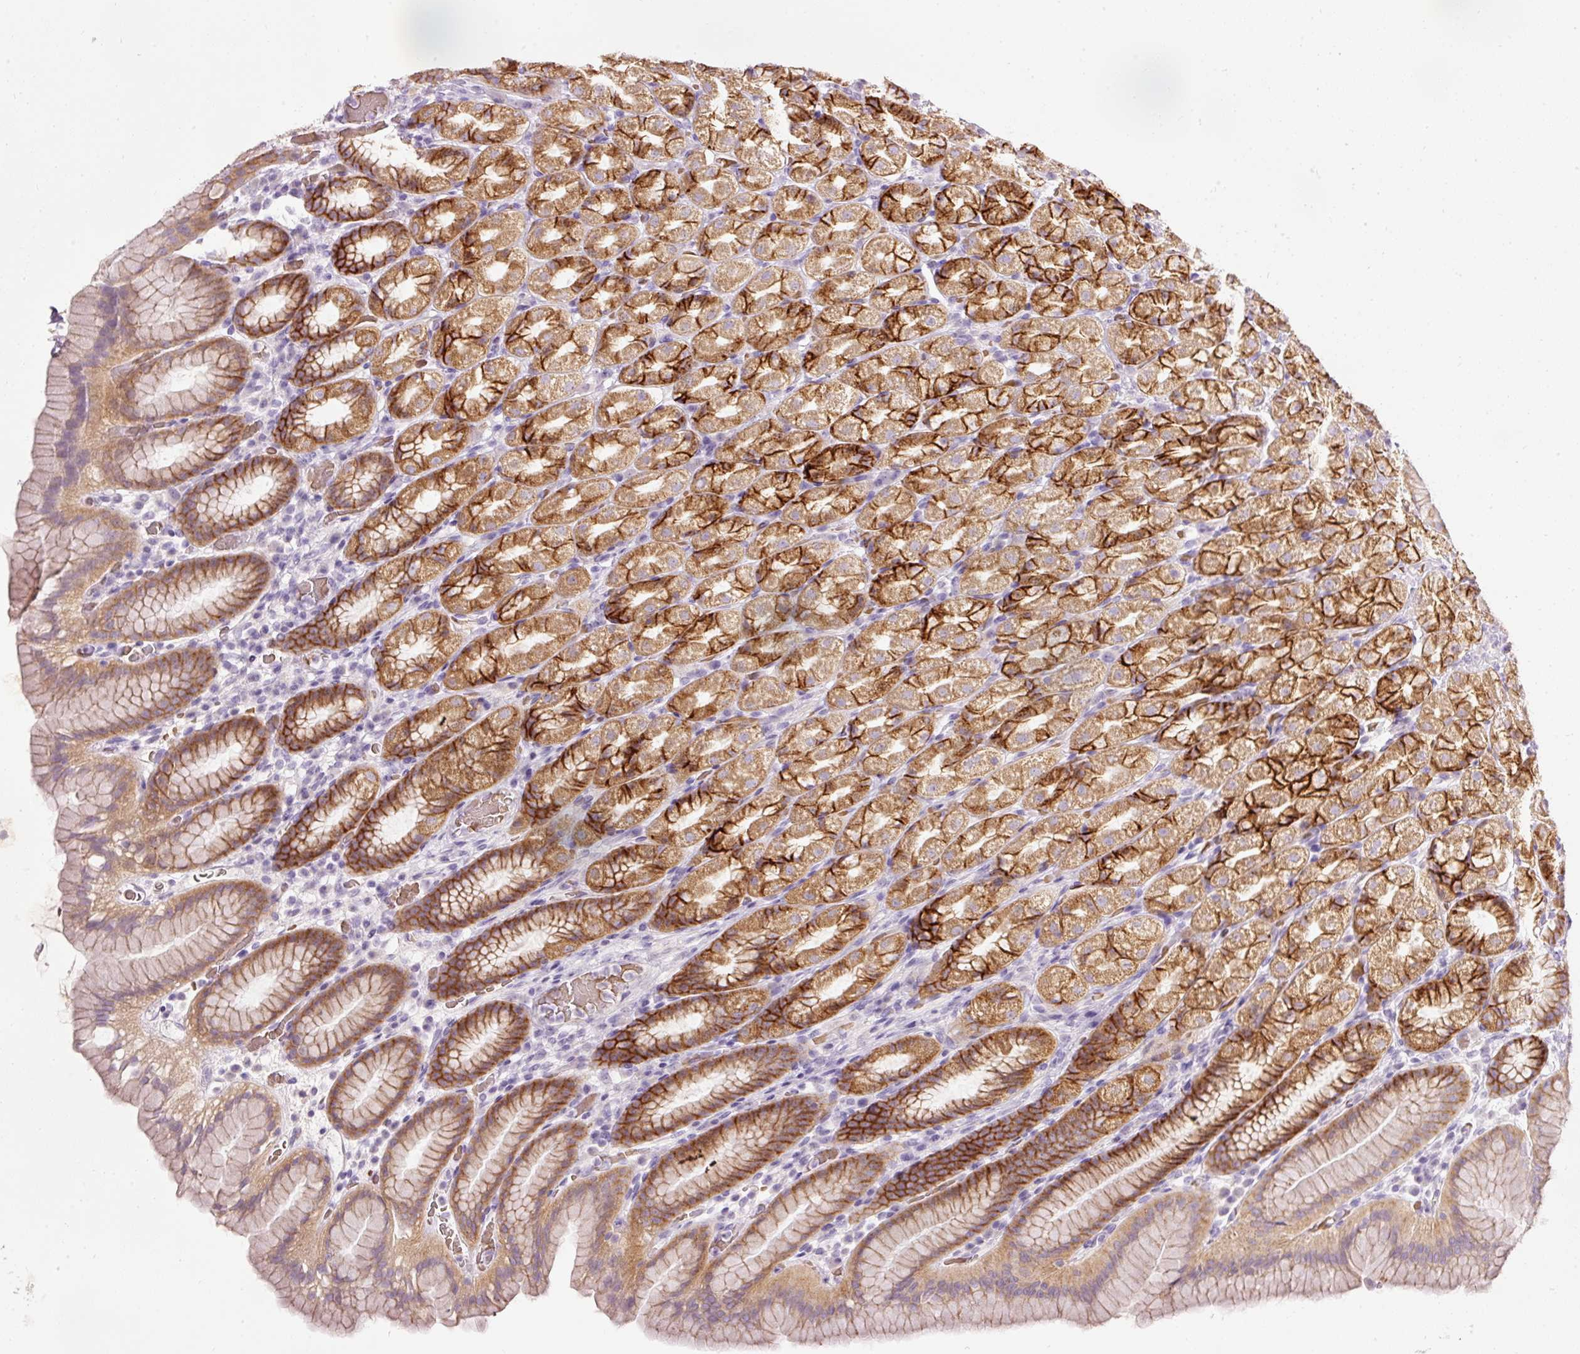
{"staining": {"intensity": "strong", "quantity": "25%-75%", "location": "cytoplasmic/membranous"}, "tissue": "stomach", "cell_type": "Glandular cells", "image_type": "normal", "snomed": [{"axis": "morphology", "description": "Normal tissue, NOS"}, {"axis": "topography", "description": "Stomach, upper"}, {"axis": "topography", "description": "Stomach"}], "caption": "This micrograph reveals unremarkable stomach stained with immunohistochemistry (IHC) to label a protein in brown. The cytoplasmic/membranous of glandular cells show strong positivity for the protein. Nuclei are counter-stained blue.", "gene": "DHRS11", "patient": {"sex": "male", "age": 68}}